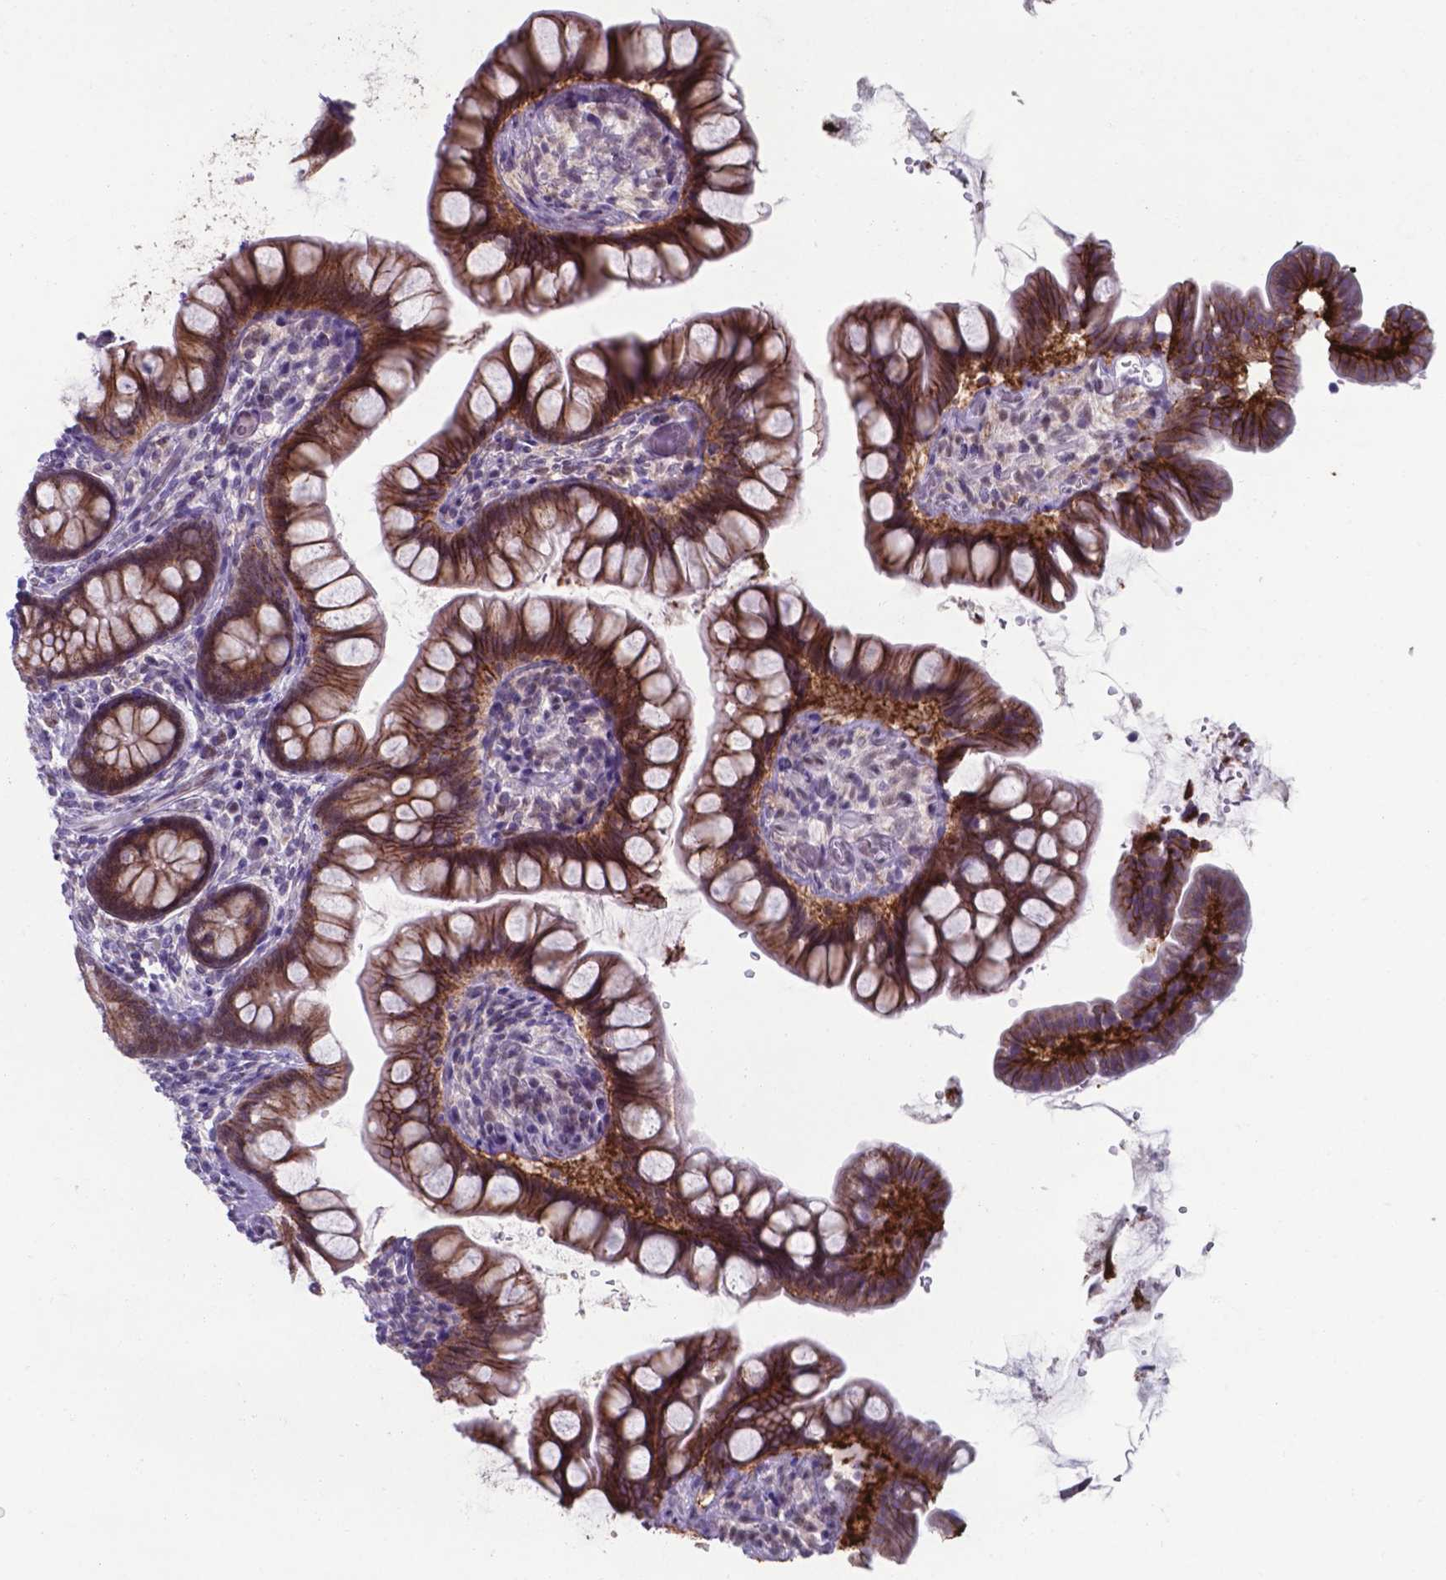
{"staining": {"intensity": "strong", "quantity": ">75%", "location": "cytoplasmic/membranous"}, "tissue": "small intestine", "cell_type": "Glandular cells", "image_type": "normal", "snomed": [{"axis": "morphology", "description": "Normal tissue, NOS"}, {"axis": "topography", "description": "Small intestine"}], "caption": "Immunohistochemical staining of unremarkable small intestine demonstrates high levels of strong cytoplasmic/membranous positivity in about >75% of glandular cells. The staining was performed using DAB (3,3'-diaminobenzidine) to visualize the protein expression in brown, while the nuclei were stained in blue with hematoxylin (Magnification: 20x).", "gene": "UBE2E2", "patient": {"sex": "male", "age": 70}}